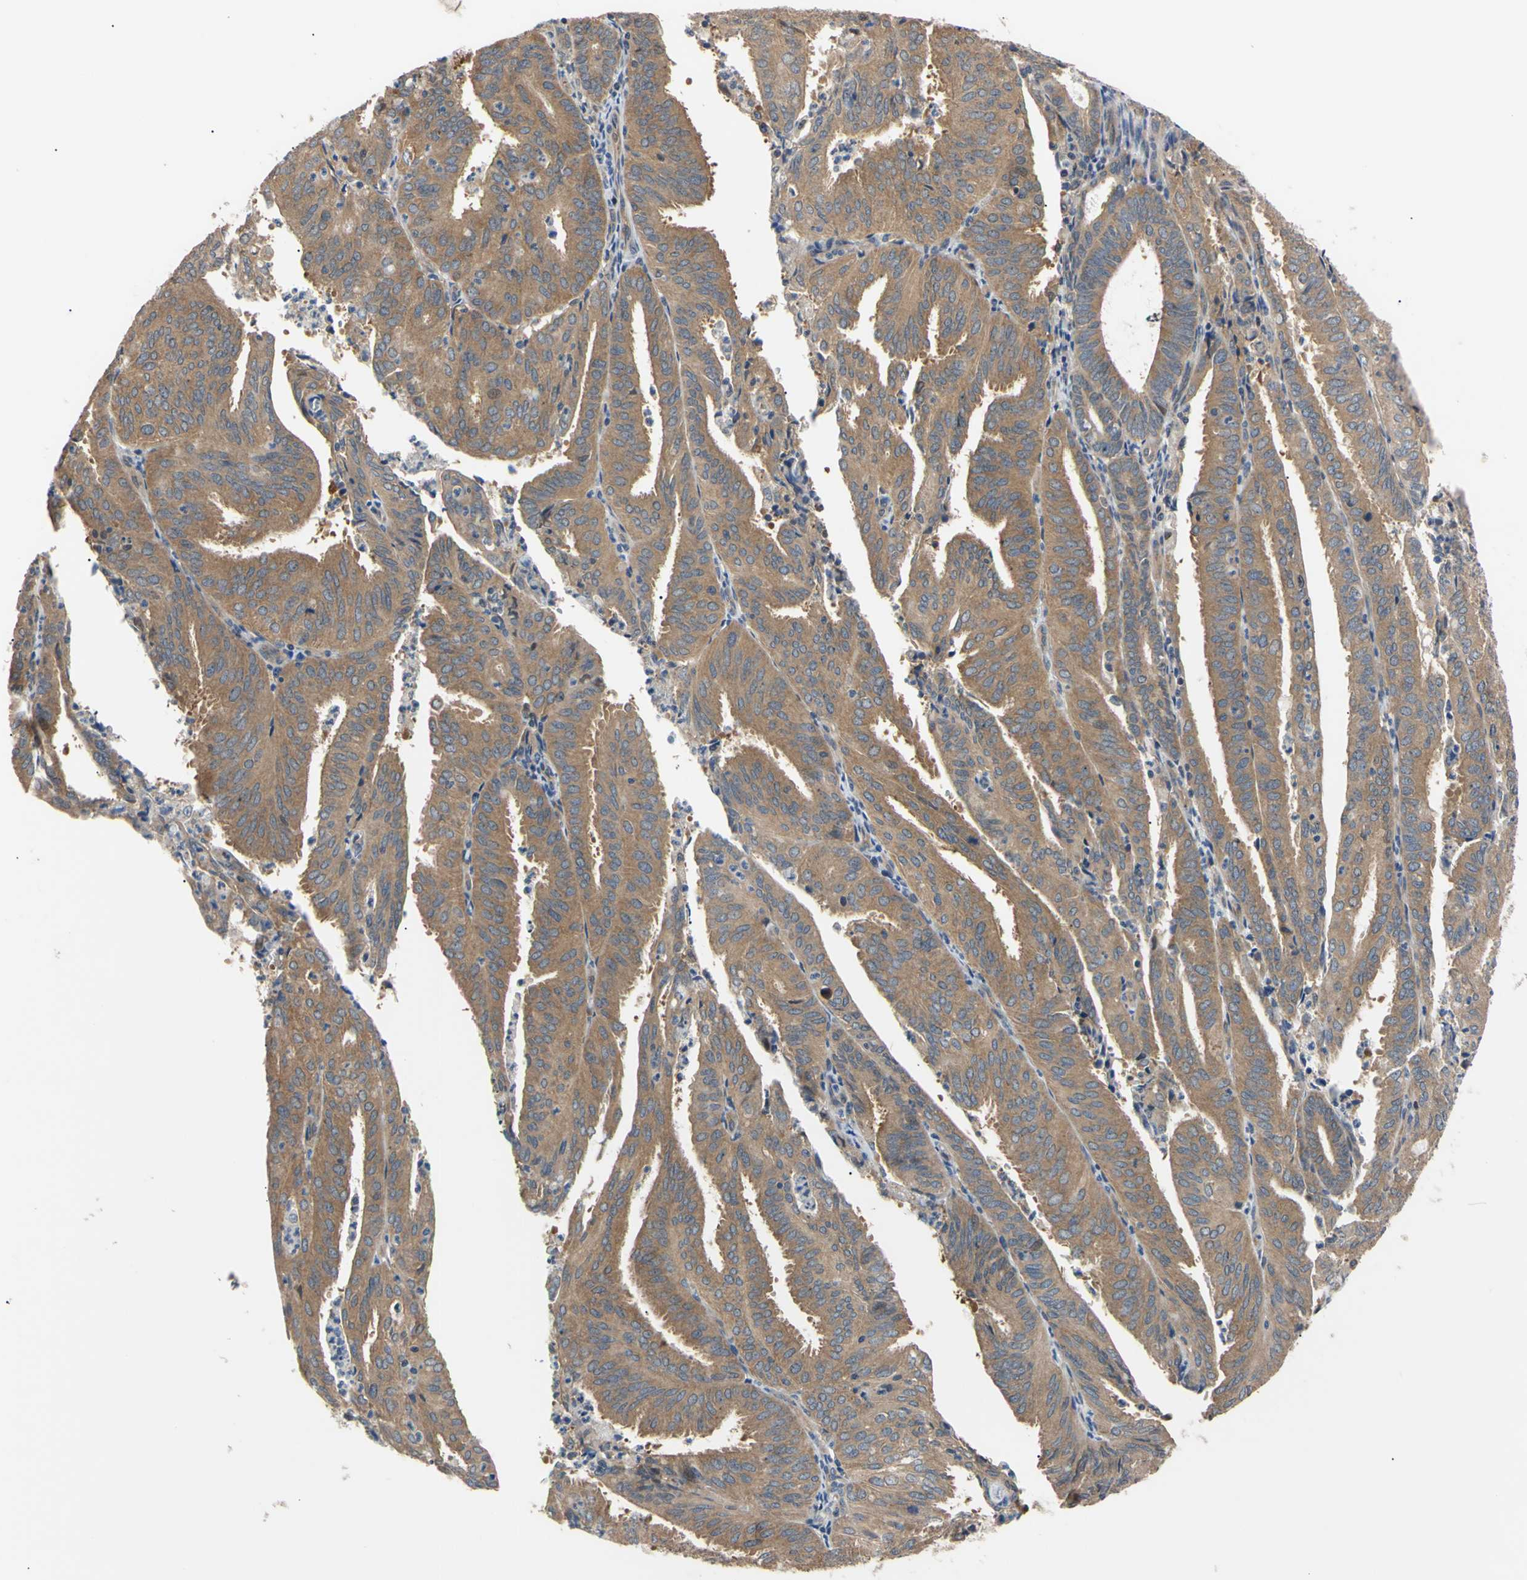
{"staining": {"intensity": "weak", "quantity": ">75%", "location": "cytoplasmic/membranous"}, "tissue": "endometrial cancer", "cell_type": "Tumor cells", "image_type": "cancer", "snomed": [{"axis": "morphology", "description": "Adenocarcinoma, NOS"}, {"axis": "topography", "description": "Uterus"}], "caption": "Weak cytoplasmic/membranous staining is identified in approximately >75% of tumor cells in endometrial adenocarcinoma. (DAB (3,3'-diaminobenzidine) IHC, brown staining for protein, blue staining for nuclei).", "gene": "RARS1", "patient": {"sex": "female", "age": 60}}